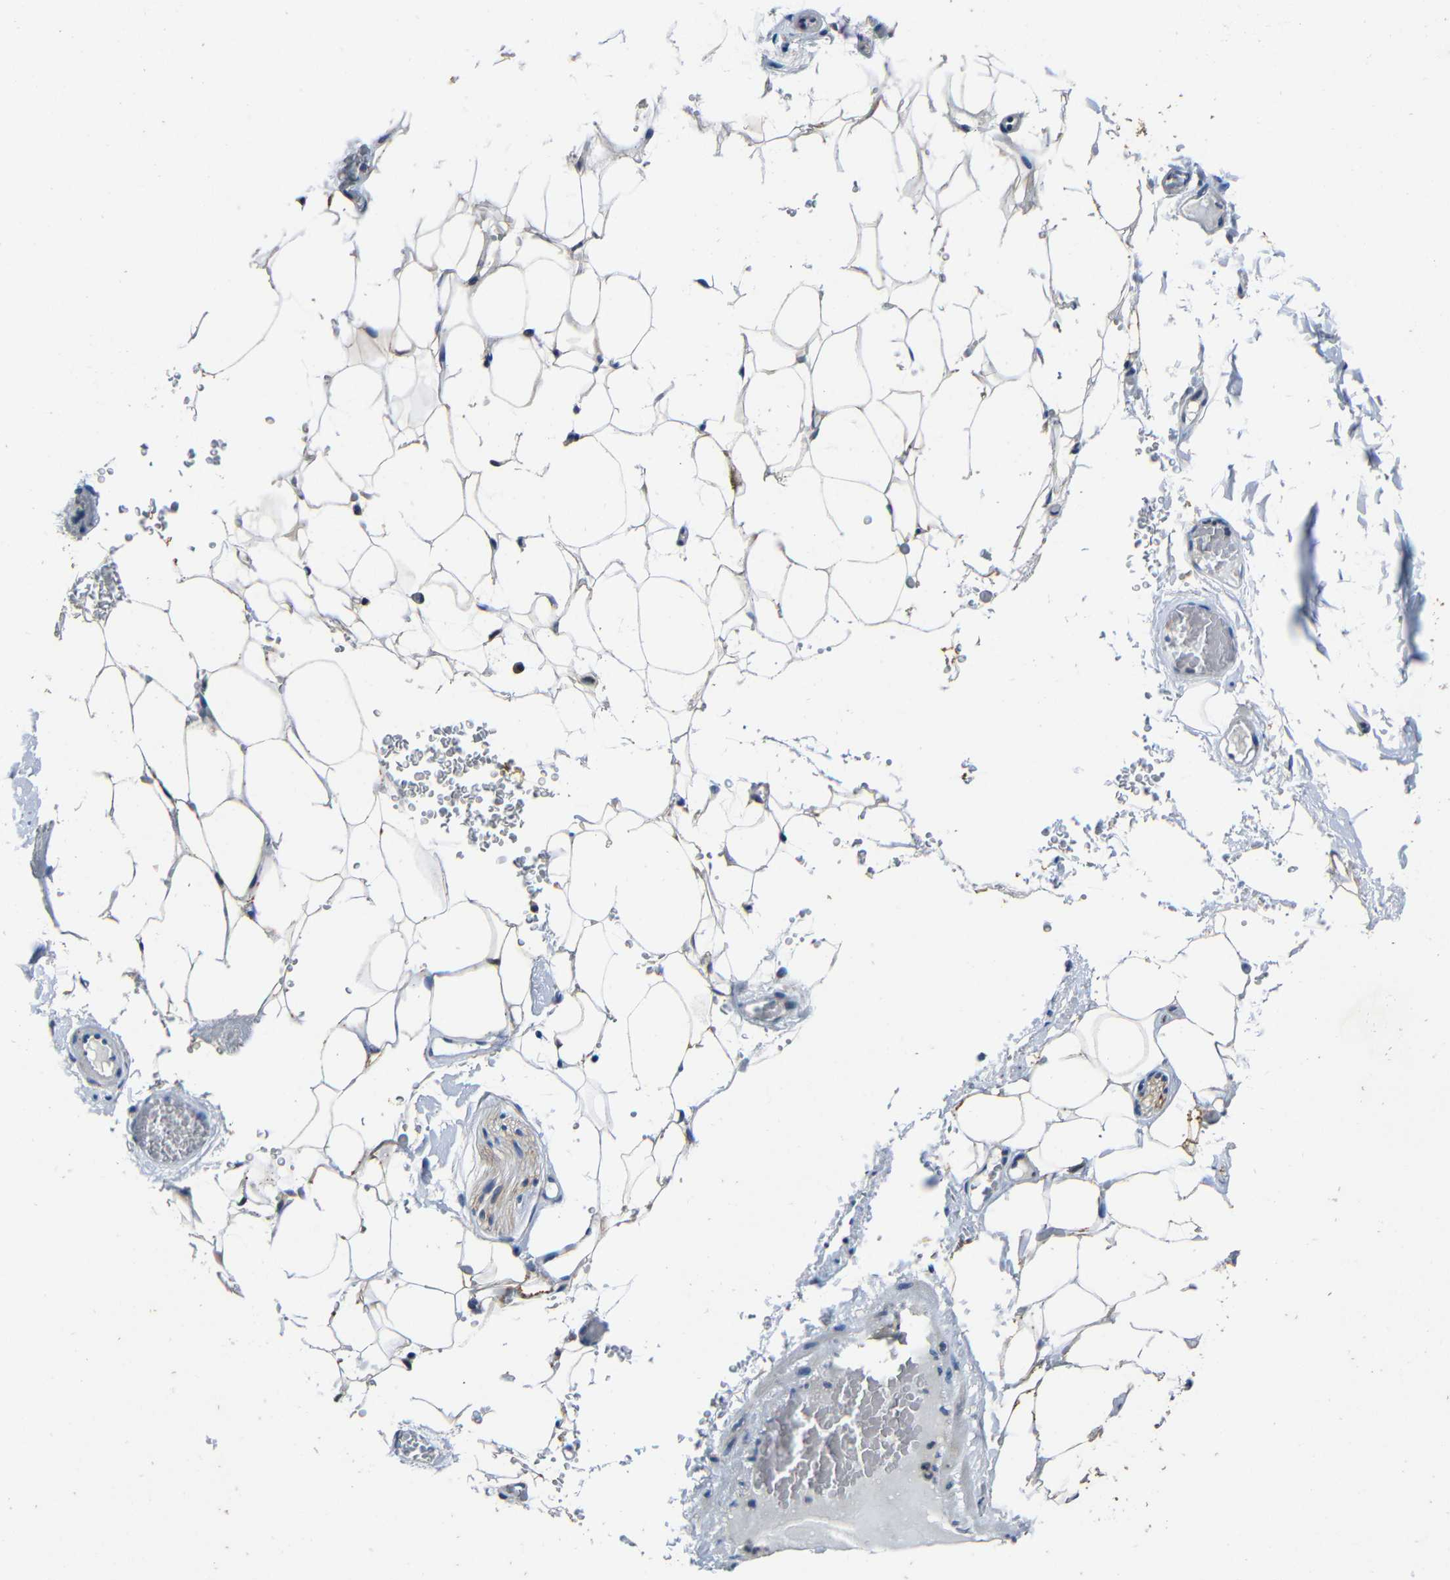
{"staining": {"intensity": "moderate", "quantity": "25%-75%", "location": "cytoplasmic/membranous"}, "tissue": "adipose tissue", "cell_type": "Adipocytes", "image_type": "normal", "snomed": [{"axis": "morphology", "description": "Normal tissue, NOS"}, {"axis": "topography", "description": "Peripheral nerve tissue"}], "caption": "High-magnification brightfield microscopy of unremarkable adipose tissue stained with DAB (3,3'-diaminobenzidine) (brown) and counterstained with hematoxylin (blue). adipocytes exhibit moderate cytoplasmic/membranous positivity is present in about25%-75% of cells. (IHC, brightfield microscopy, high magnification).", "gene": "C6orf89", "patient": {"sex": "male", "age": 70}}